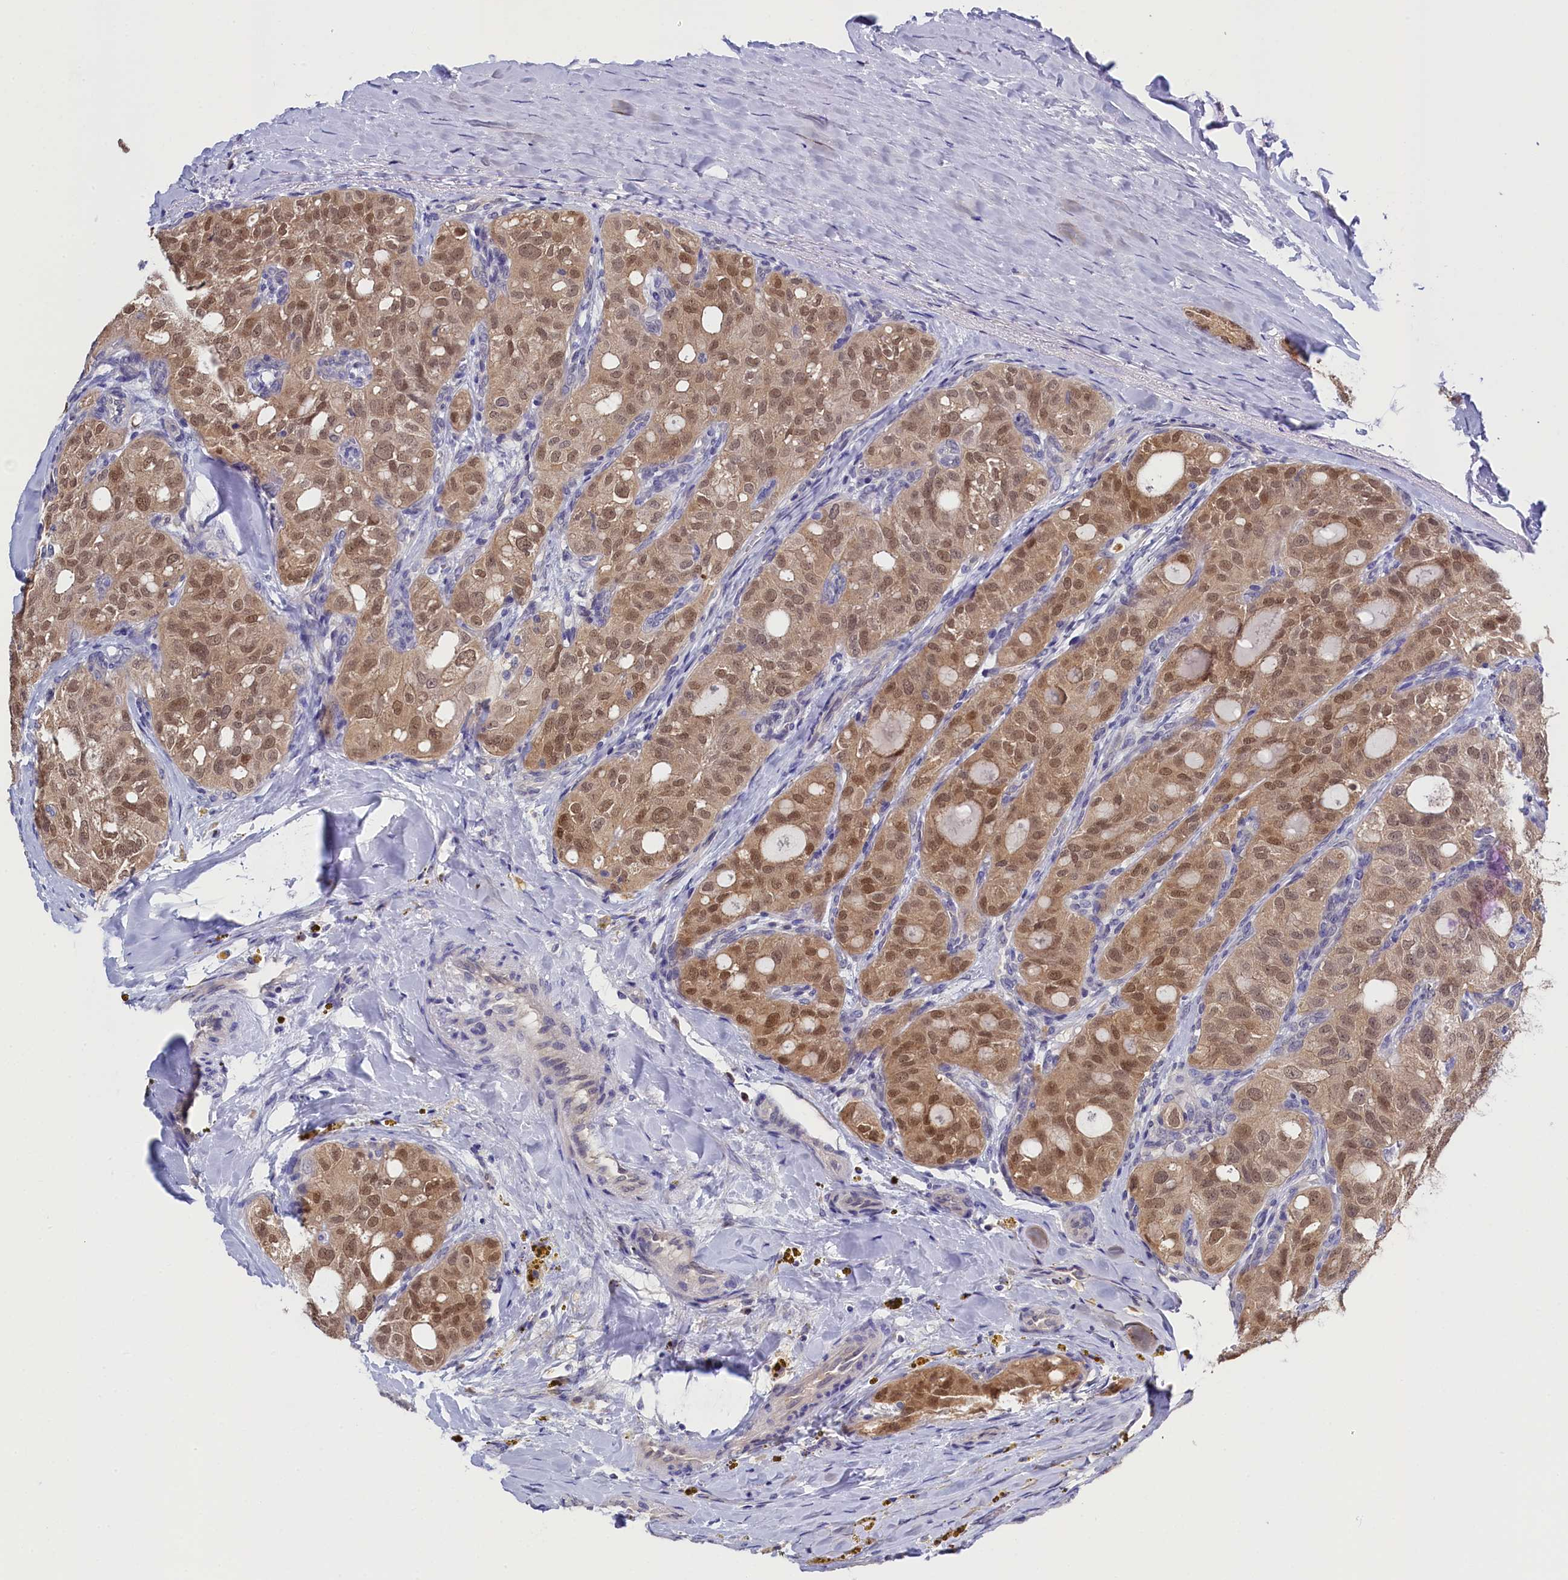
{"staining": {"intensity": "moderate", "quantity": ">75%", "location": "nuclear"}, "tissue": "thyroid cancer", "cell_type": "Tumor cells", "image_type": "cancer", "snomed": [{"axis": "morphology", "description": "Follicular adenoma carcinoma, NOS"}, {"axis": "topography", "description": "Thyroid gland"}], "caption": "Protein staining of thyroid cancer tissue displays moderate nuclear positivity in approximately >75% of tumor cells.", "gene": "C11orf54", "patient": {"sex": "male", "age": 75}}